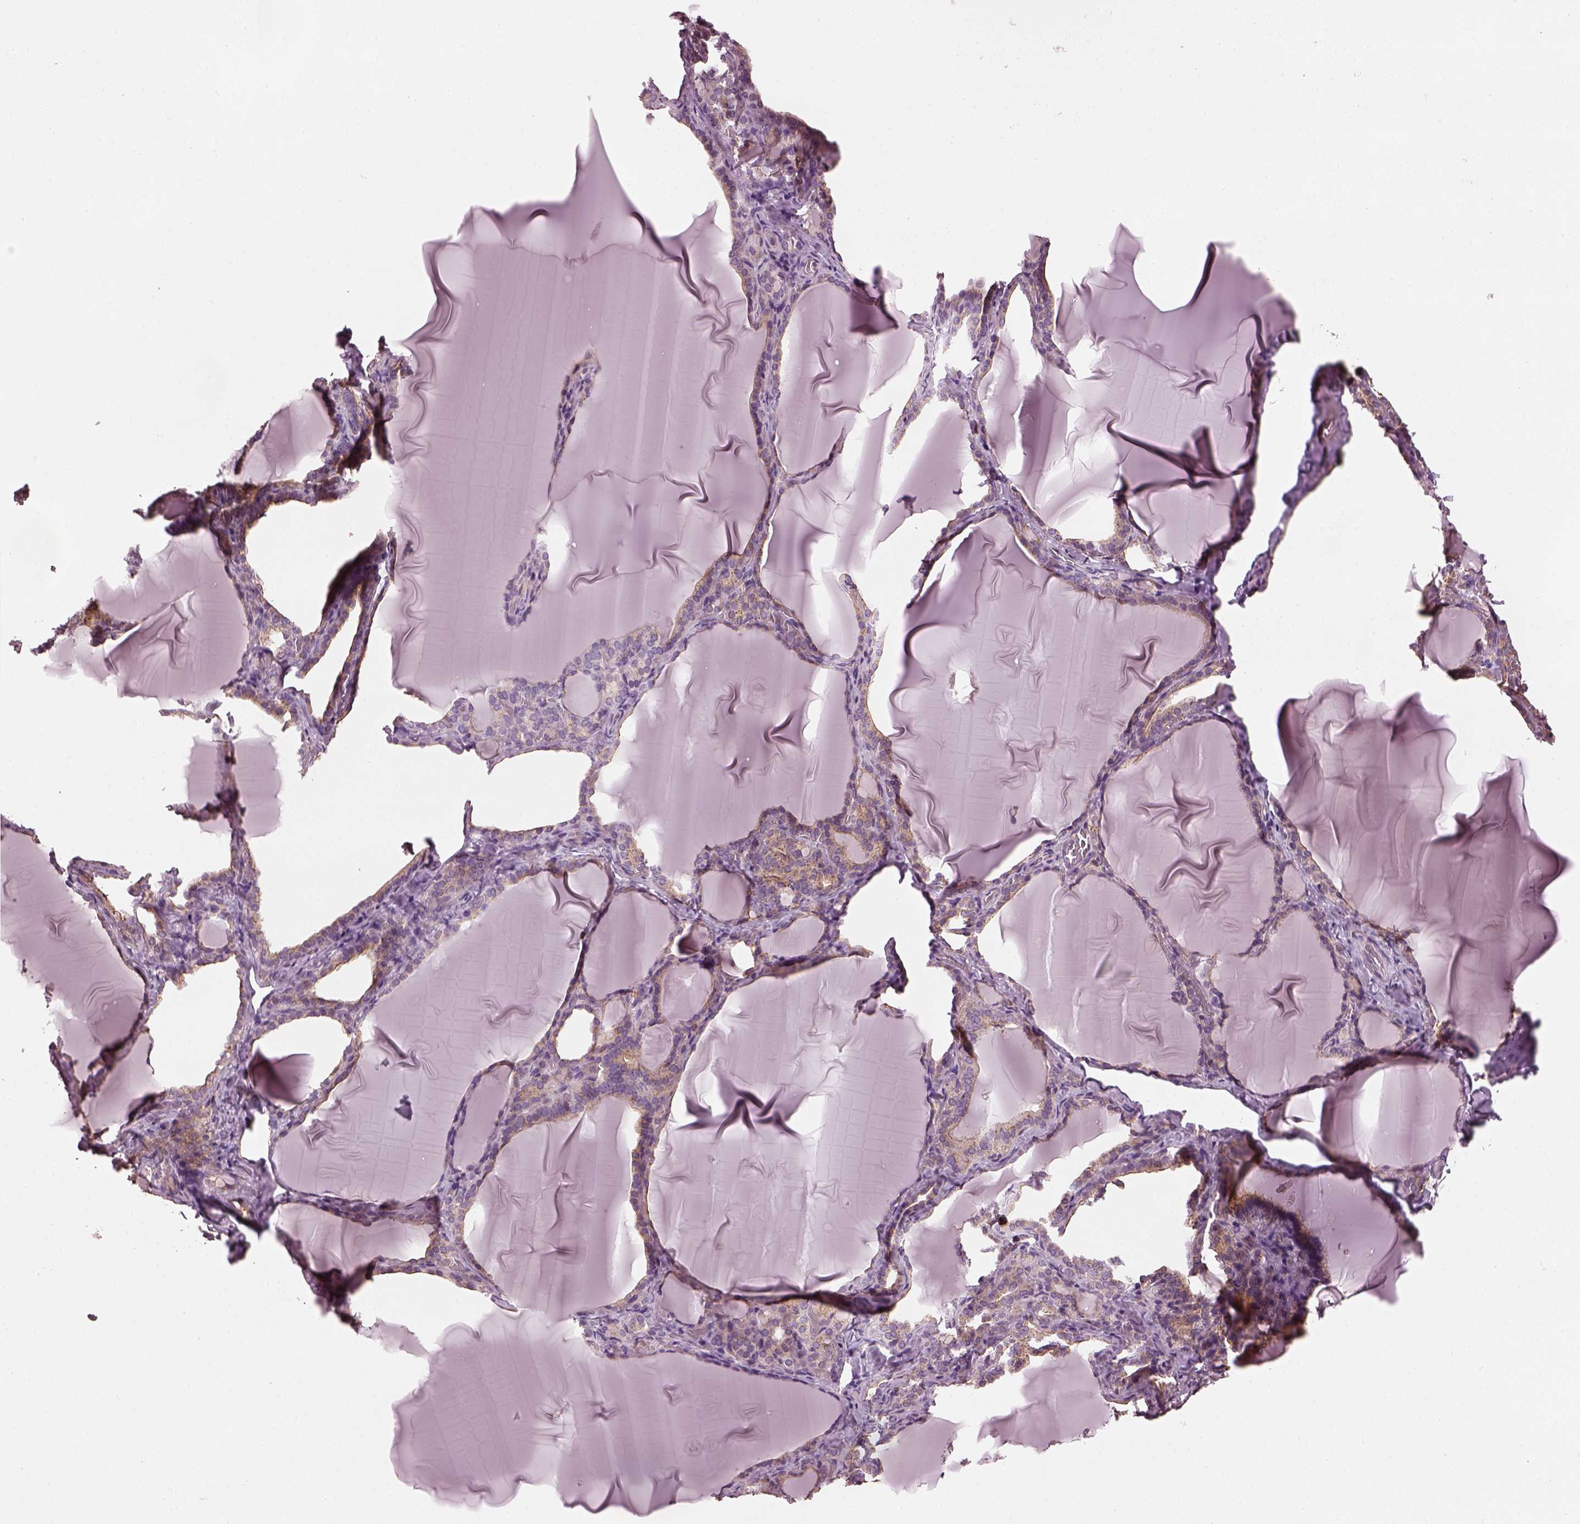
{"staining": {"intensity": "weak", "quantity": "25%-75%", "location": "cytoplasmic/membranous"}, "tissue": "thyroid gland", "cell_type": "Glandular cells", "image_type": "normal", "snomed": [{"axis": "morphology", "description": "Normal tissue, NOS"}, {"axis": "morphology", "description": "Hyperplasia, NOS"}, {"axis": "topography", "description": "Thyroid gland"}], "caption": "About 25%-75% of glandular cells in benign thyroid gland demonstrate weak cytoplasmic/membranous protein positivity as visualized by brown immunohistochemical staining.", "gene": "RUFY3", "patient": {"sex": "female", "age": 27}}